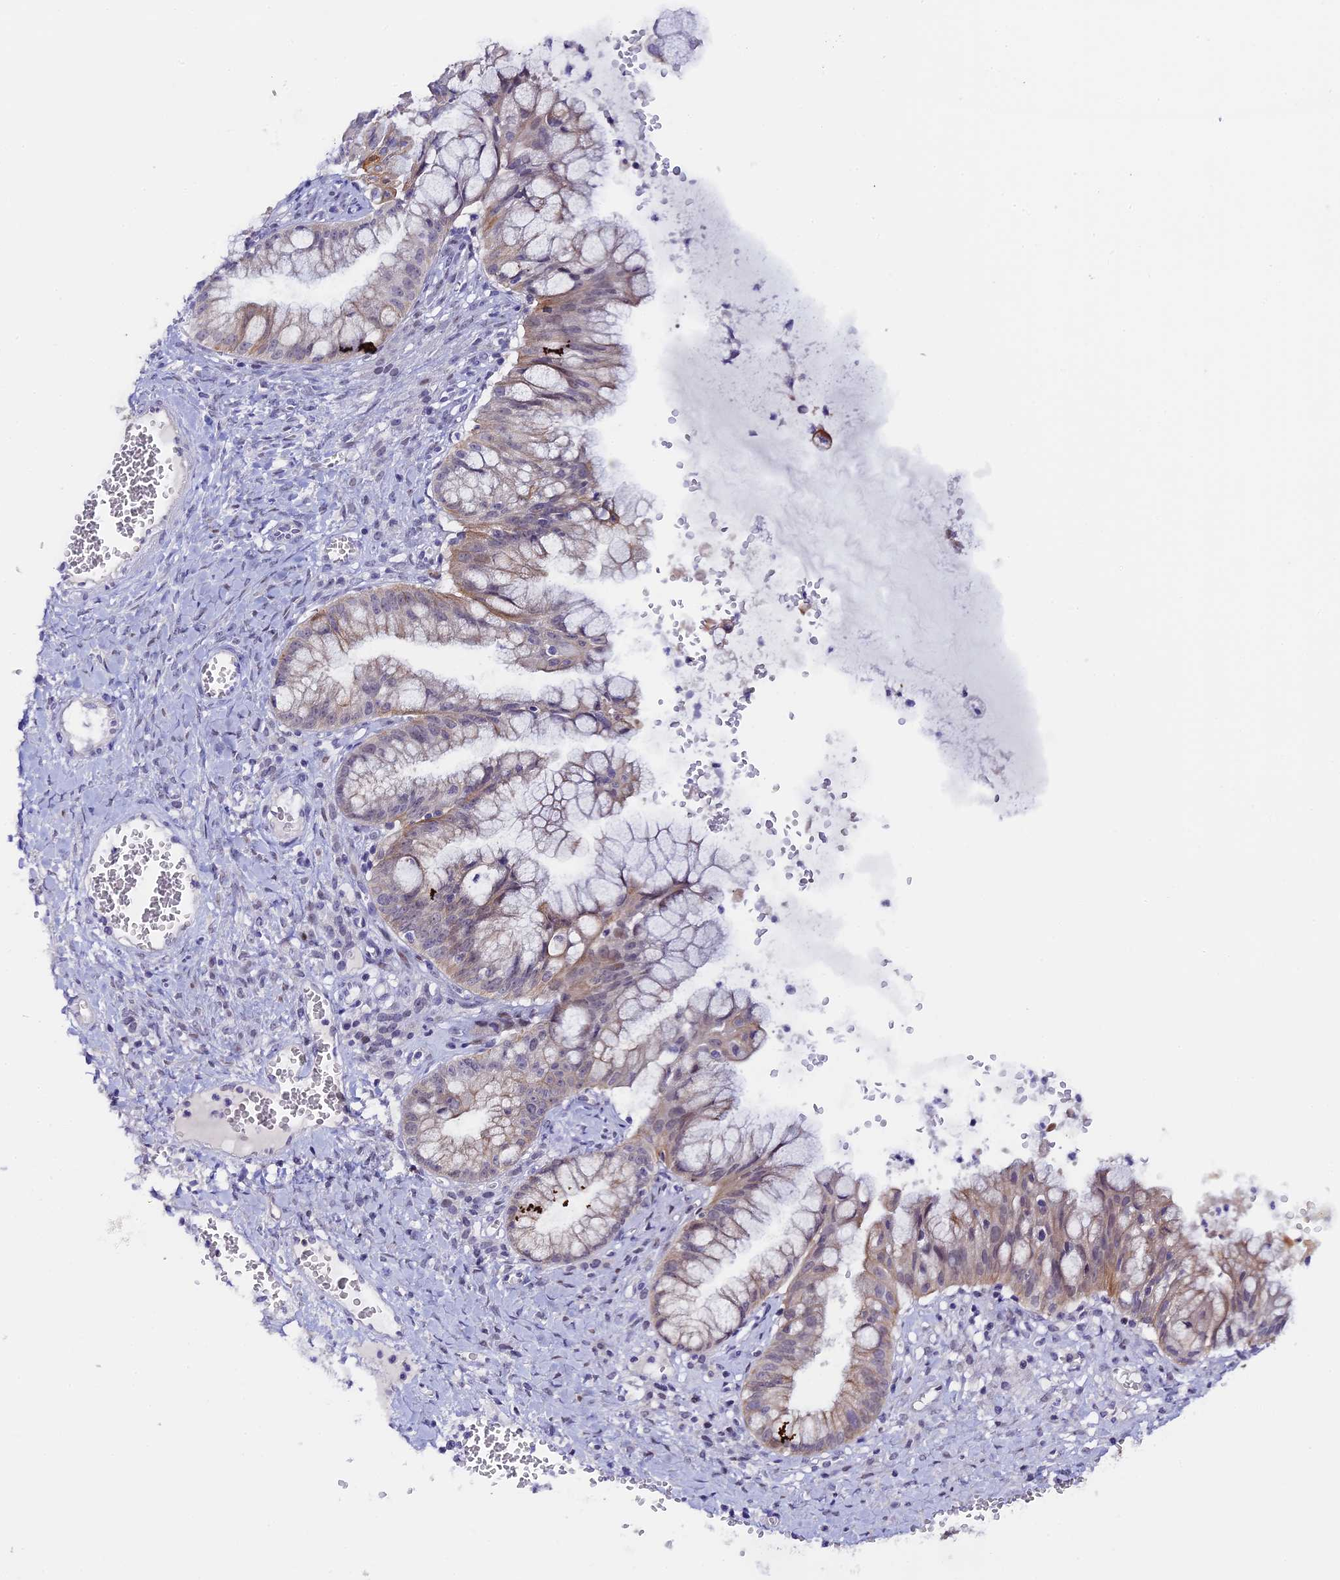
{"staining": {"intensity": "weak", "quantity": "25%-75%", "location": "cytoplasmic/membranous"}, "tissue": "ovarian cancer", "cell_type": "Tumor cells", "image_type": "cancer", "snomed": [{"axis": "morphology", "description": "Cystadenocarcinoma, mucinous, NOS"}, {"axis": "topography", "description": "Ovary"}], "caption": "An immunohistochemistry image of tumor tissue is shown. Protein staining in brown labels weak cytoplasmic/membranous positivity in mucinous cystadenocarcinoma (ovarian) within tumor cells. Using DAB (brown) and hematoxylin (blue) stains, captured at high magnification using brightfield microscopy.", "gene": "RASGEF1B", "patient": {"sex": "female", "age": 70}}